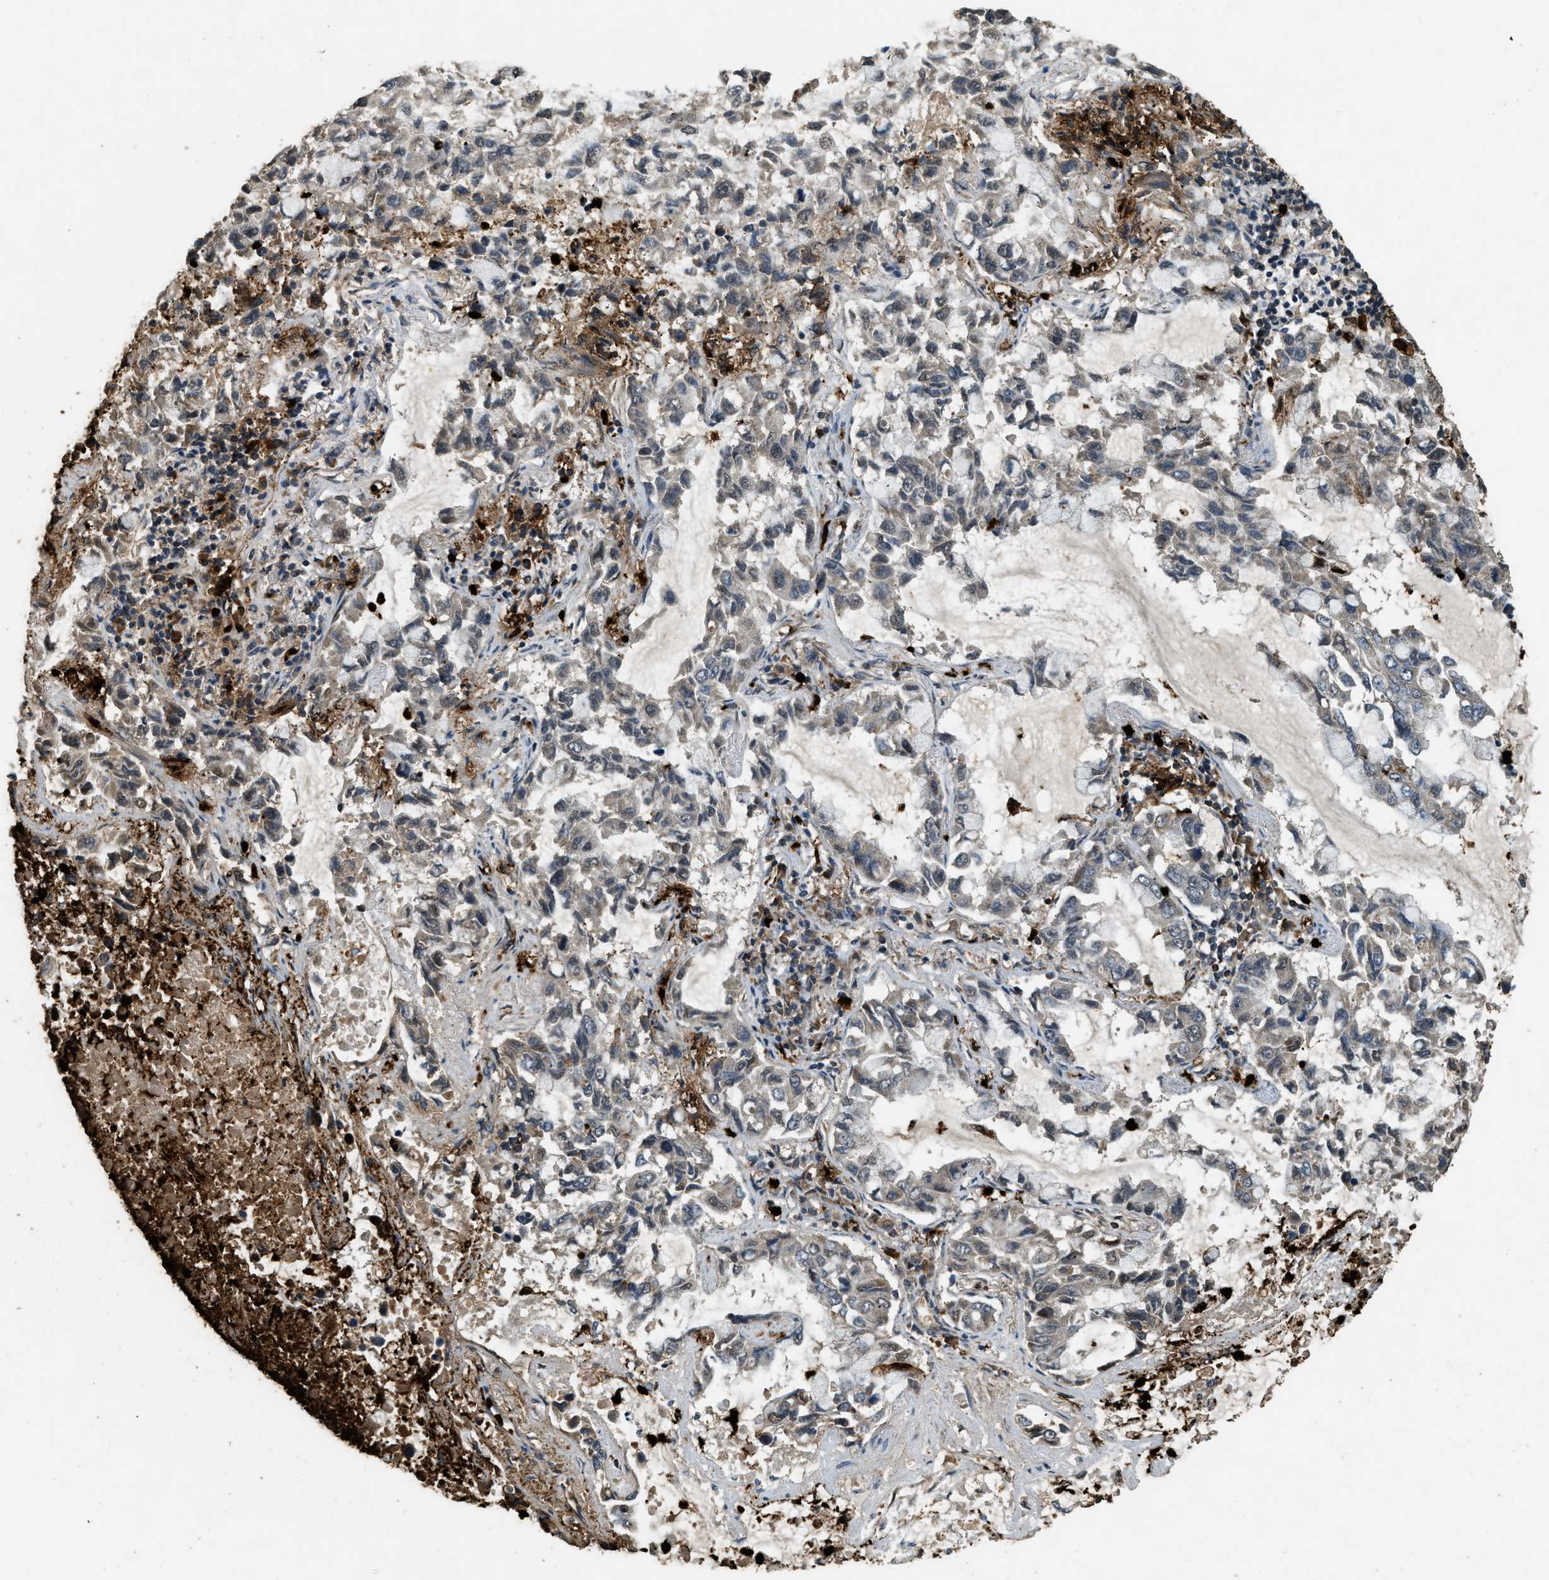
{"staining": {"intensity": "negative", "quantity": "none", "location": "none"}, "tissue": "lung cancer", "cell_type": "Tumor cells", "image_type": "cancer", "snomed": [{"axis": "morphology", "description": "Adenocarcinoma, NOS"}, {"axis": "topography", "description": "Lung"}], "caption": "Immunohistochemistry image of neoplastic tissue: adenocarcinoma (lung) stained with DAB (3,3'-diaminobenzidine) exhibits no significant protein positivity in tumor cells. The staining was performed using DAB to visualize the protein expression in brown, while the nuclei were stained in blue with hematoxylin (Magnification: 20x).", "gene": "RNF141", "patient": {"sex": "male", "age": 64}}